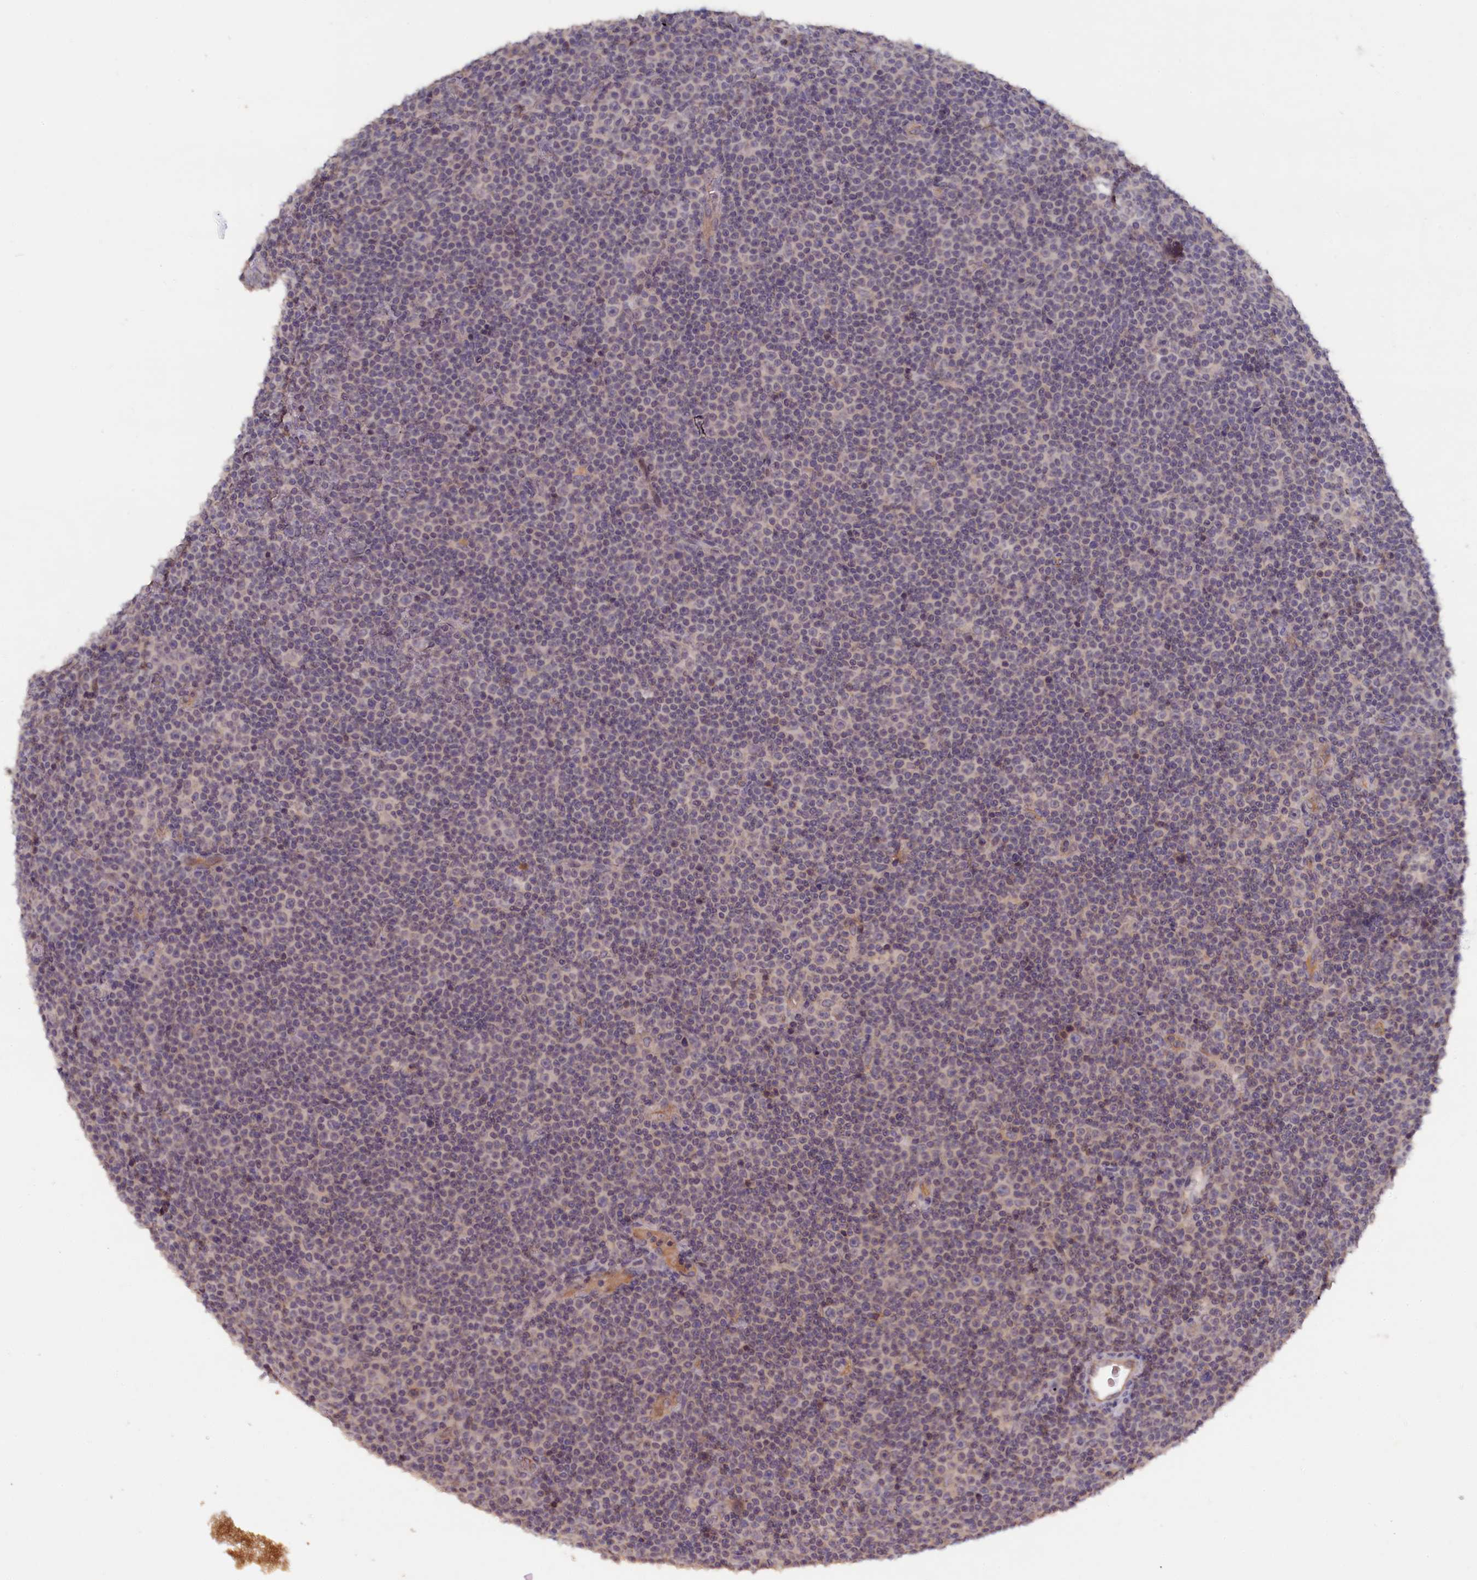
{"staining": {"intensity": "negative", "quantity": "none", "location": "none"}, "tissue": "lymphoma", "cell_type": "Tumor cells", "image_type": "cancer", "snomed": [{"axis": "morphology", "description": "Malignant lymphoma, non-Hodgkin's type, Low grade"}, {"axis": "topography", "description": "Lymph node"}], "caption": "Tumor cells are negative for brown protein staining in lymphoma.", "gene": "CELF5", "patient": {"sex": "female", "age": 67}}